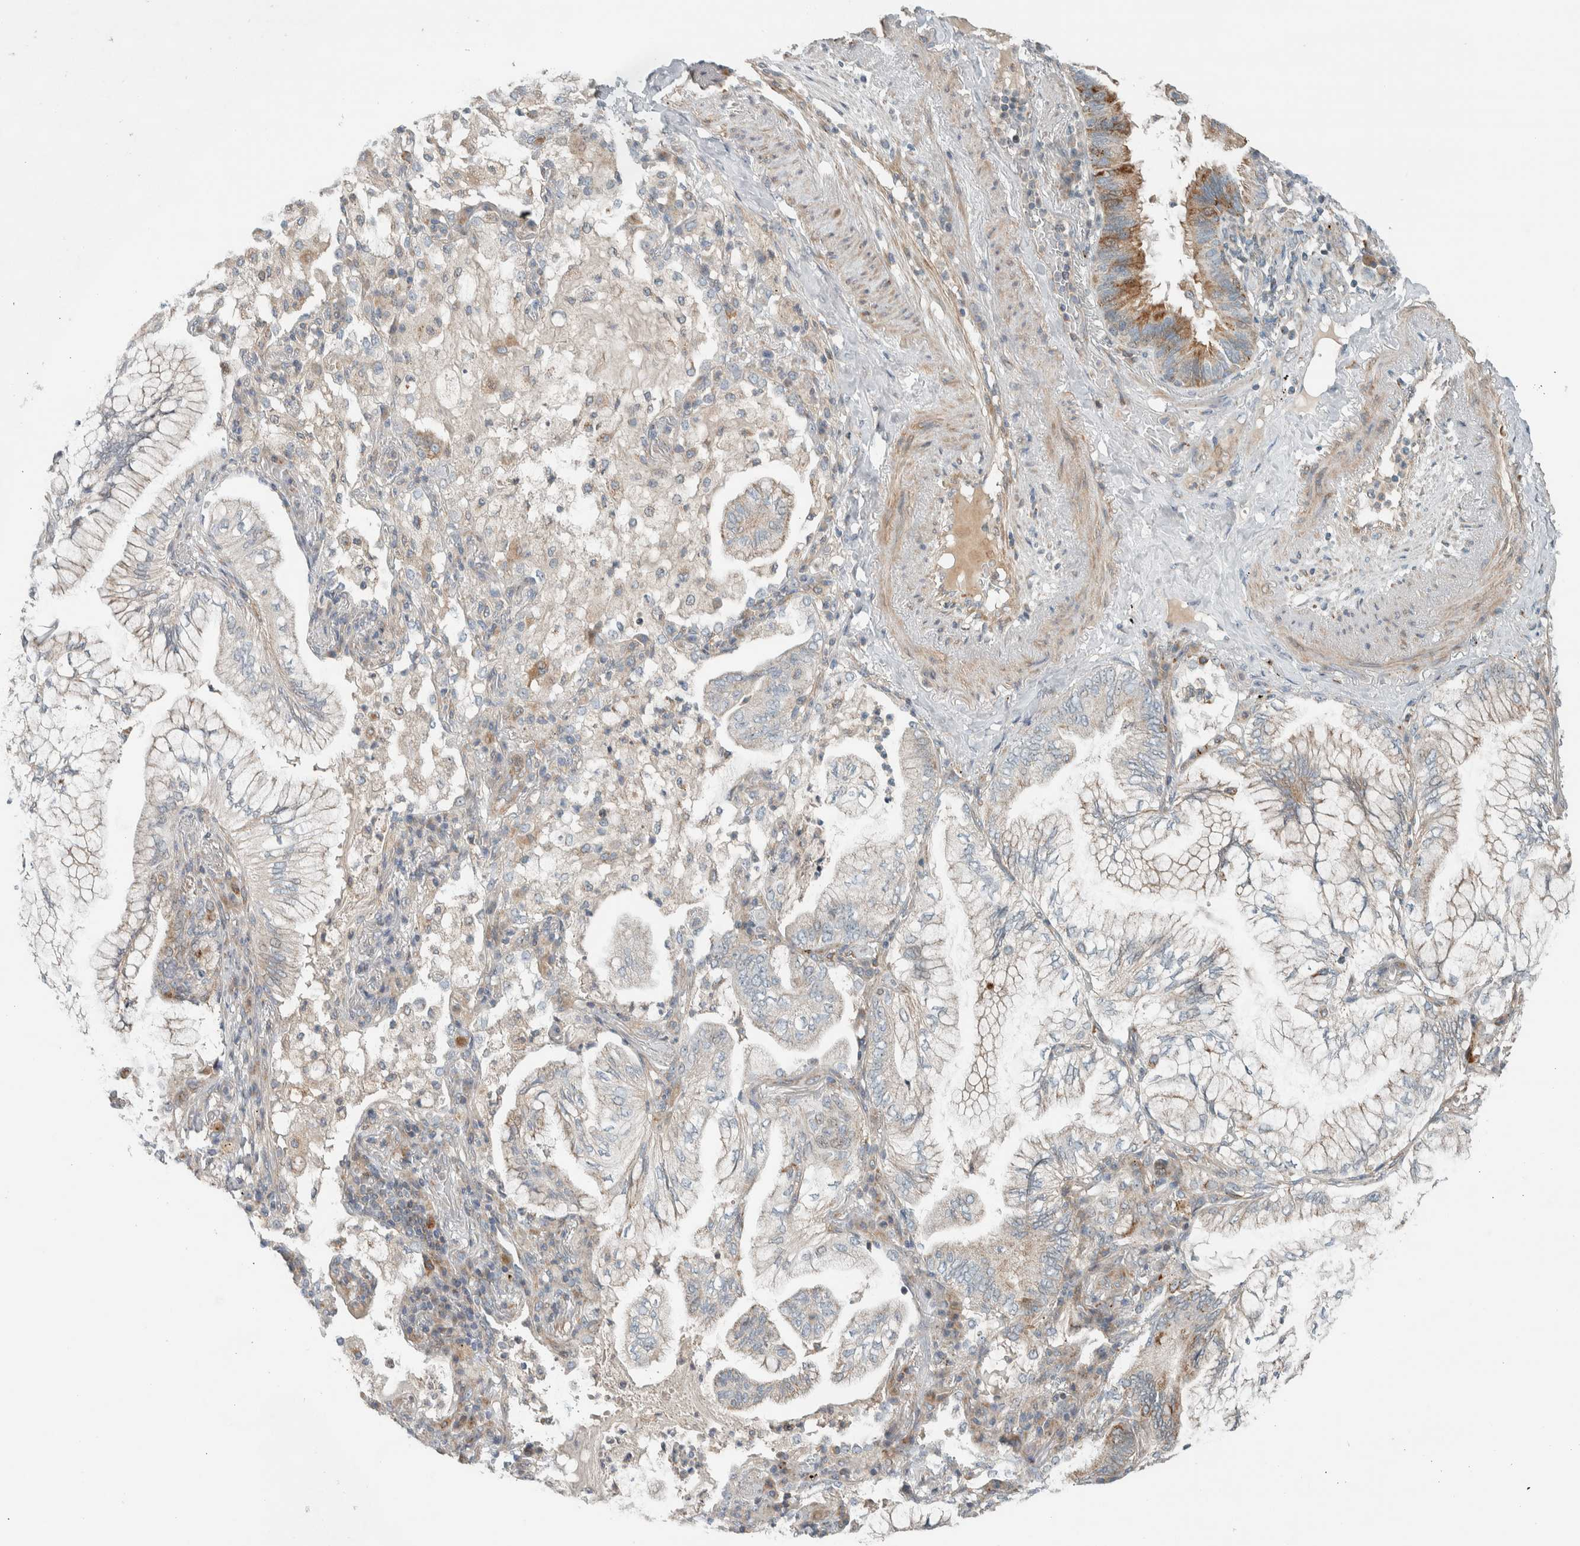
{"staining": {"intensity": "weak", "quantity": "25%-75%", "location": "cytoplasmic/membranous"}, "tissue": "lung cancer", "cell_type": "Tumor cells", "image_type": "cancer", "snomed": [{"axis": "morphology", "description": "Adenocarcinoma, NOS"}, {"axis": "topography", "description": "Lung"}], "caption": "Adenocarcinoma (lung) stained for a protein exhibits weak cytoplasmic/membranous positivity in tumor cells.", "gene": "SLFN12L", "patient": {"sex": "female", "age": 70}}